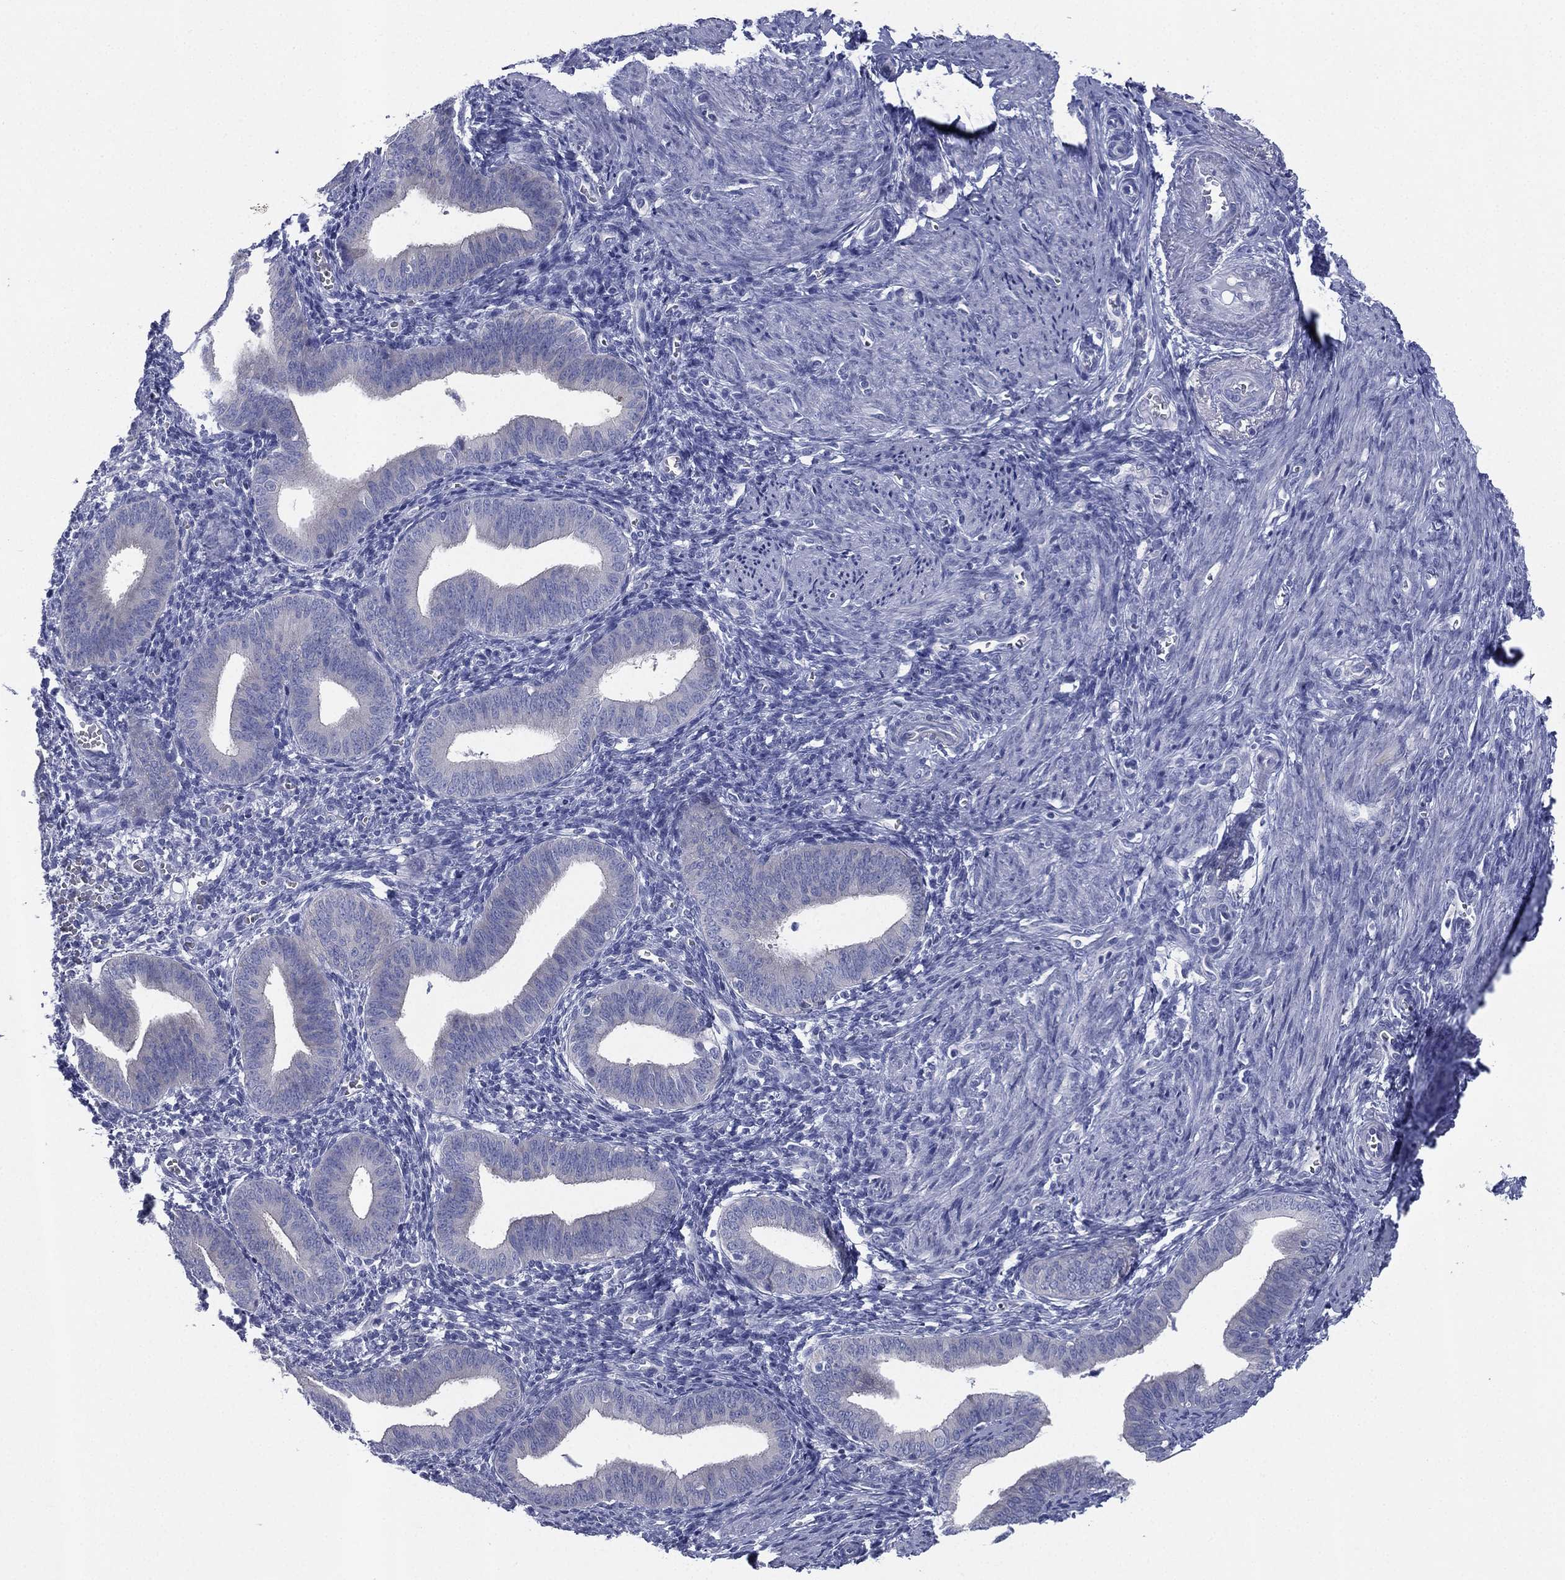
{"staining": {"intensity": "negative", "quantity": "none", "location": "none"}, "tissue": "endometrium", "cell_type": "Cells in endometrial stroma", "image_type": "normal", "snomed": [{"axis": "morphology", "description": "Normal tissue, NOS"}, {"axis": "topography", "description": "Endometrium"}], "caption": "Immunohistochemistry (IHC) photomicrograph of unremarkable endometrium stained for a protein (brown), which shows no staining in cells in endometrial stroma. (IHC, brightfield microscopy, high magnification).", "gene": "FCER2", "patient": {"sex": "female", "age": 42}}